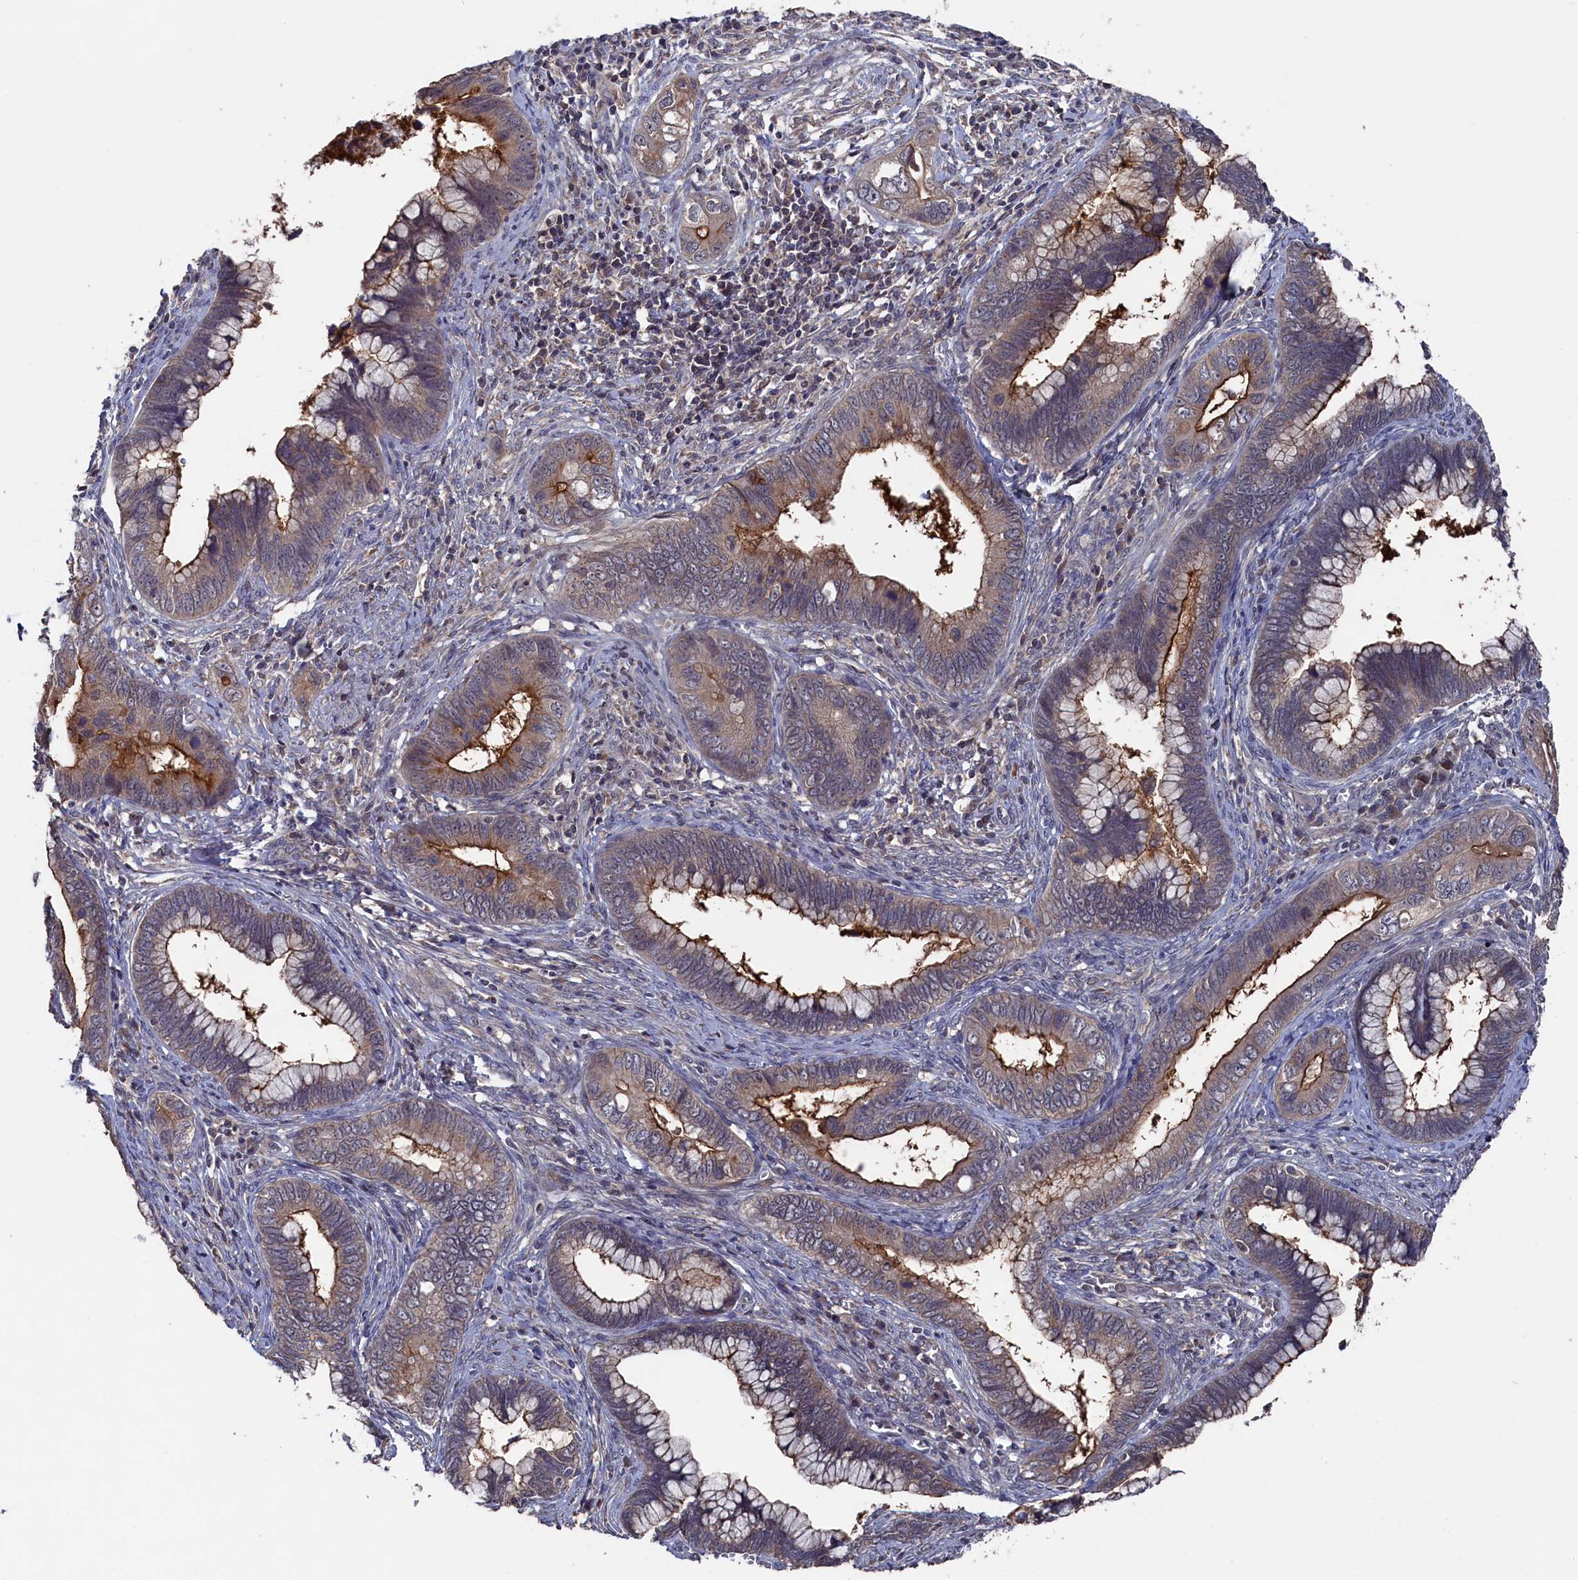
{"staining": {"intensity": "moderate", "quantity": ">75%", "location": "cytoplasmic/membranous"}, "tissue": "cervical cancer", "cell_type": "Tumor cells", "image_type": "cancer", "snomed": [{"axis": "morphology", "description": "Adenocarcinoma, NOS"}, {"axis": "topography", "description": "Cervix"}], "caption": "Immunohistochemical staining of human adenocarcinoma (cervical) demonstrates medium levels of moderate cytoplasmic/membranous expression in approximately >75% of tumor cells. (Brightfield microscopy of DAB IHC at high magnification).", "gene": "TMC5", "patient": {"sex": "female", "age": 44}}